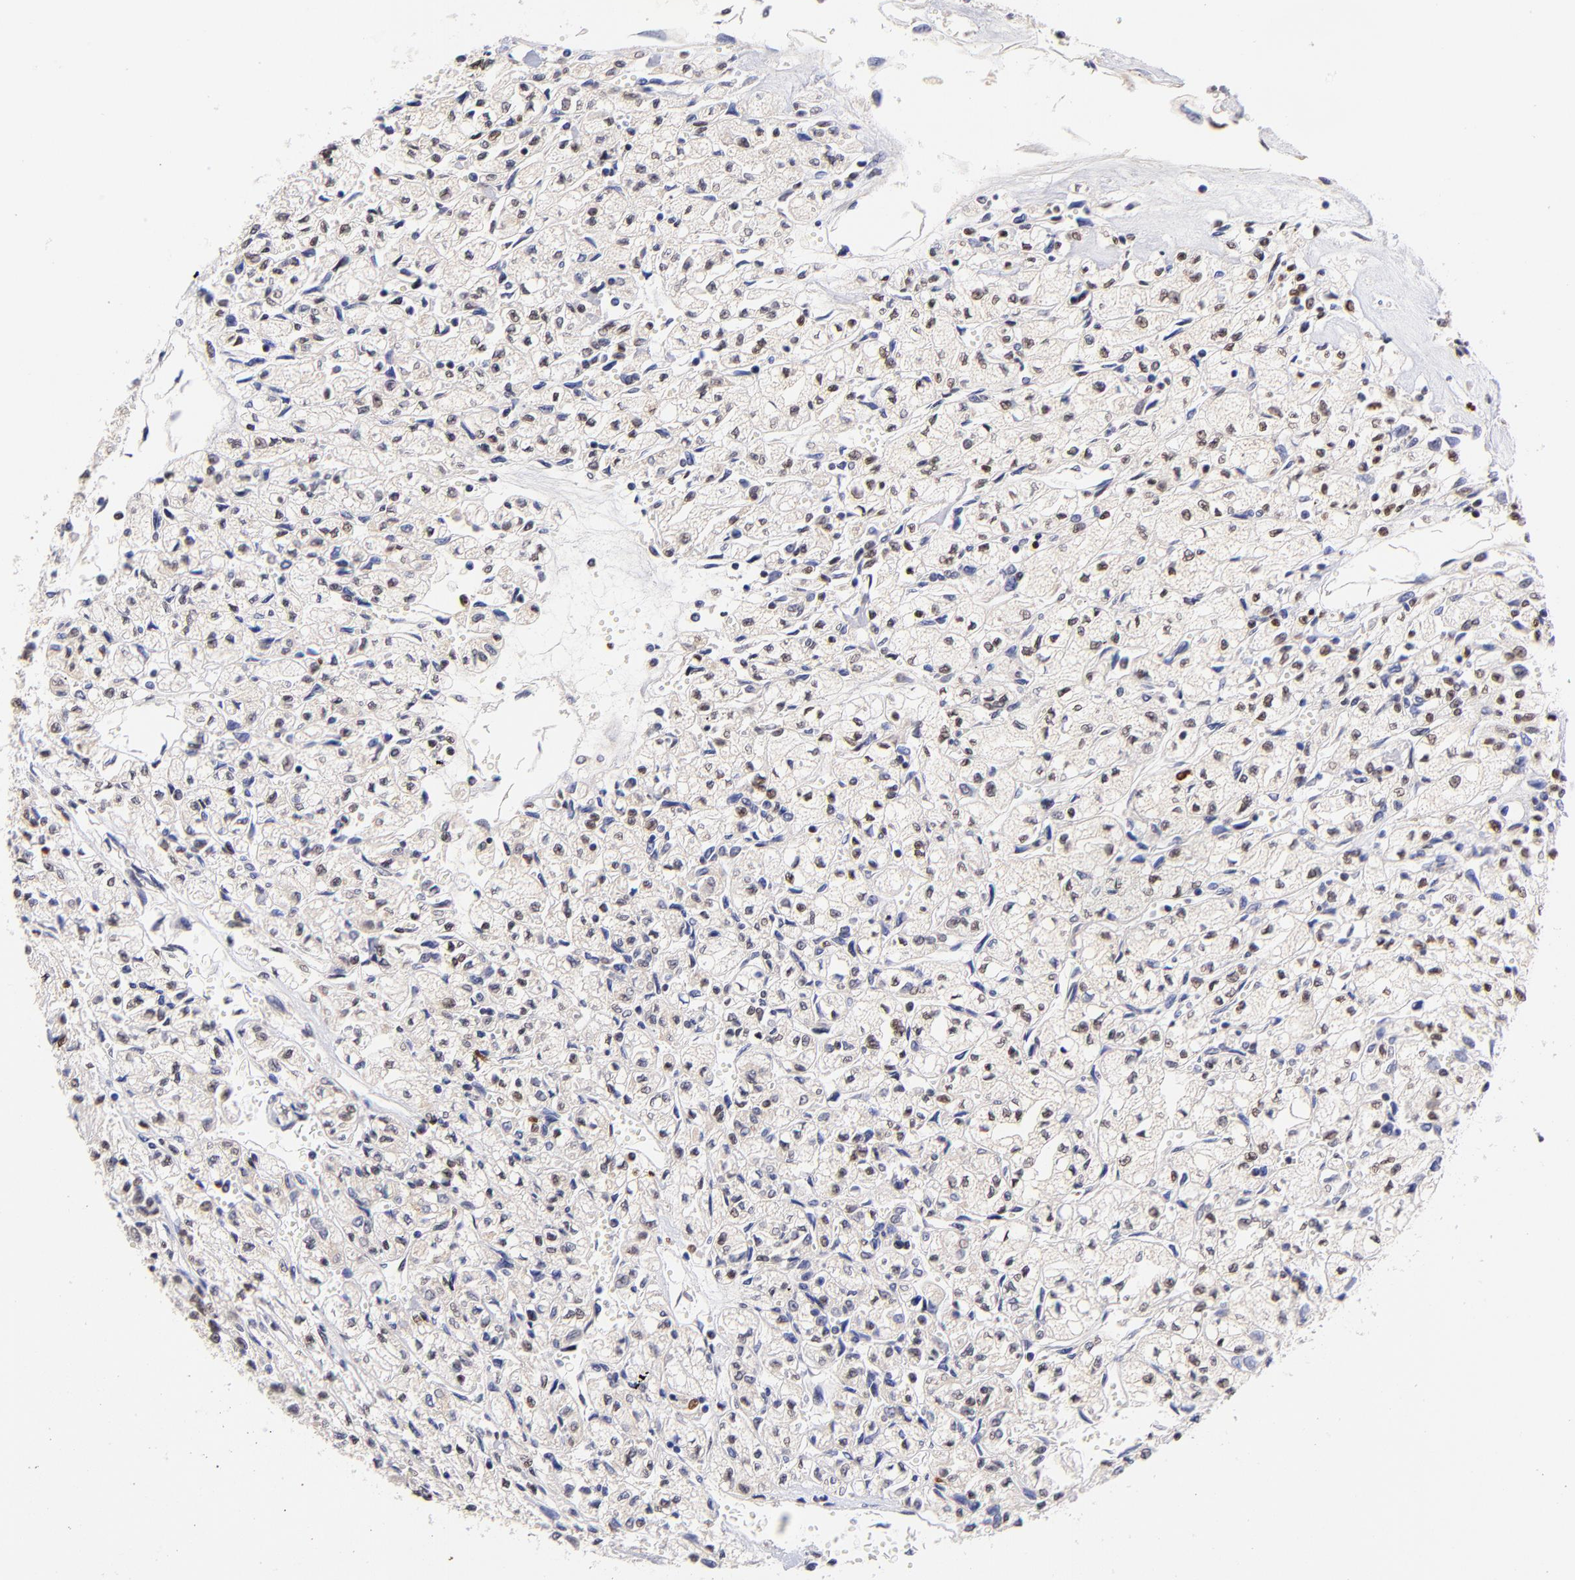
{"staining": {"intensity": "weak", "quantity": ">75%", "location": "nuclear"}, "tissue": "renal cancer", "cell_type": "Tumor cells", "image_type": "cancer", "snomed": [{"axis": "morphology", "description": "Adenocarcinoma, NOS"}, {"axis": "topography", "description": "Kidney"}], "caption": "High-magnification brightfield microscopy of renal cancer (adenocarcinoma) stained with DAB (3,3'-diaminobenzidine) (brown) and counterstained with hematoxylin (blue). tumor cells exhibit weak nuclear staining is identified in about>75% of cells.", "gene": "MIDEAS", "patient": {"sex": "male", "age": 78}}